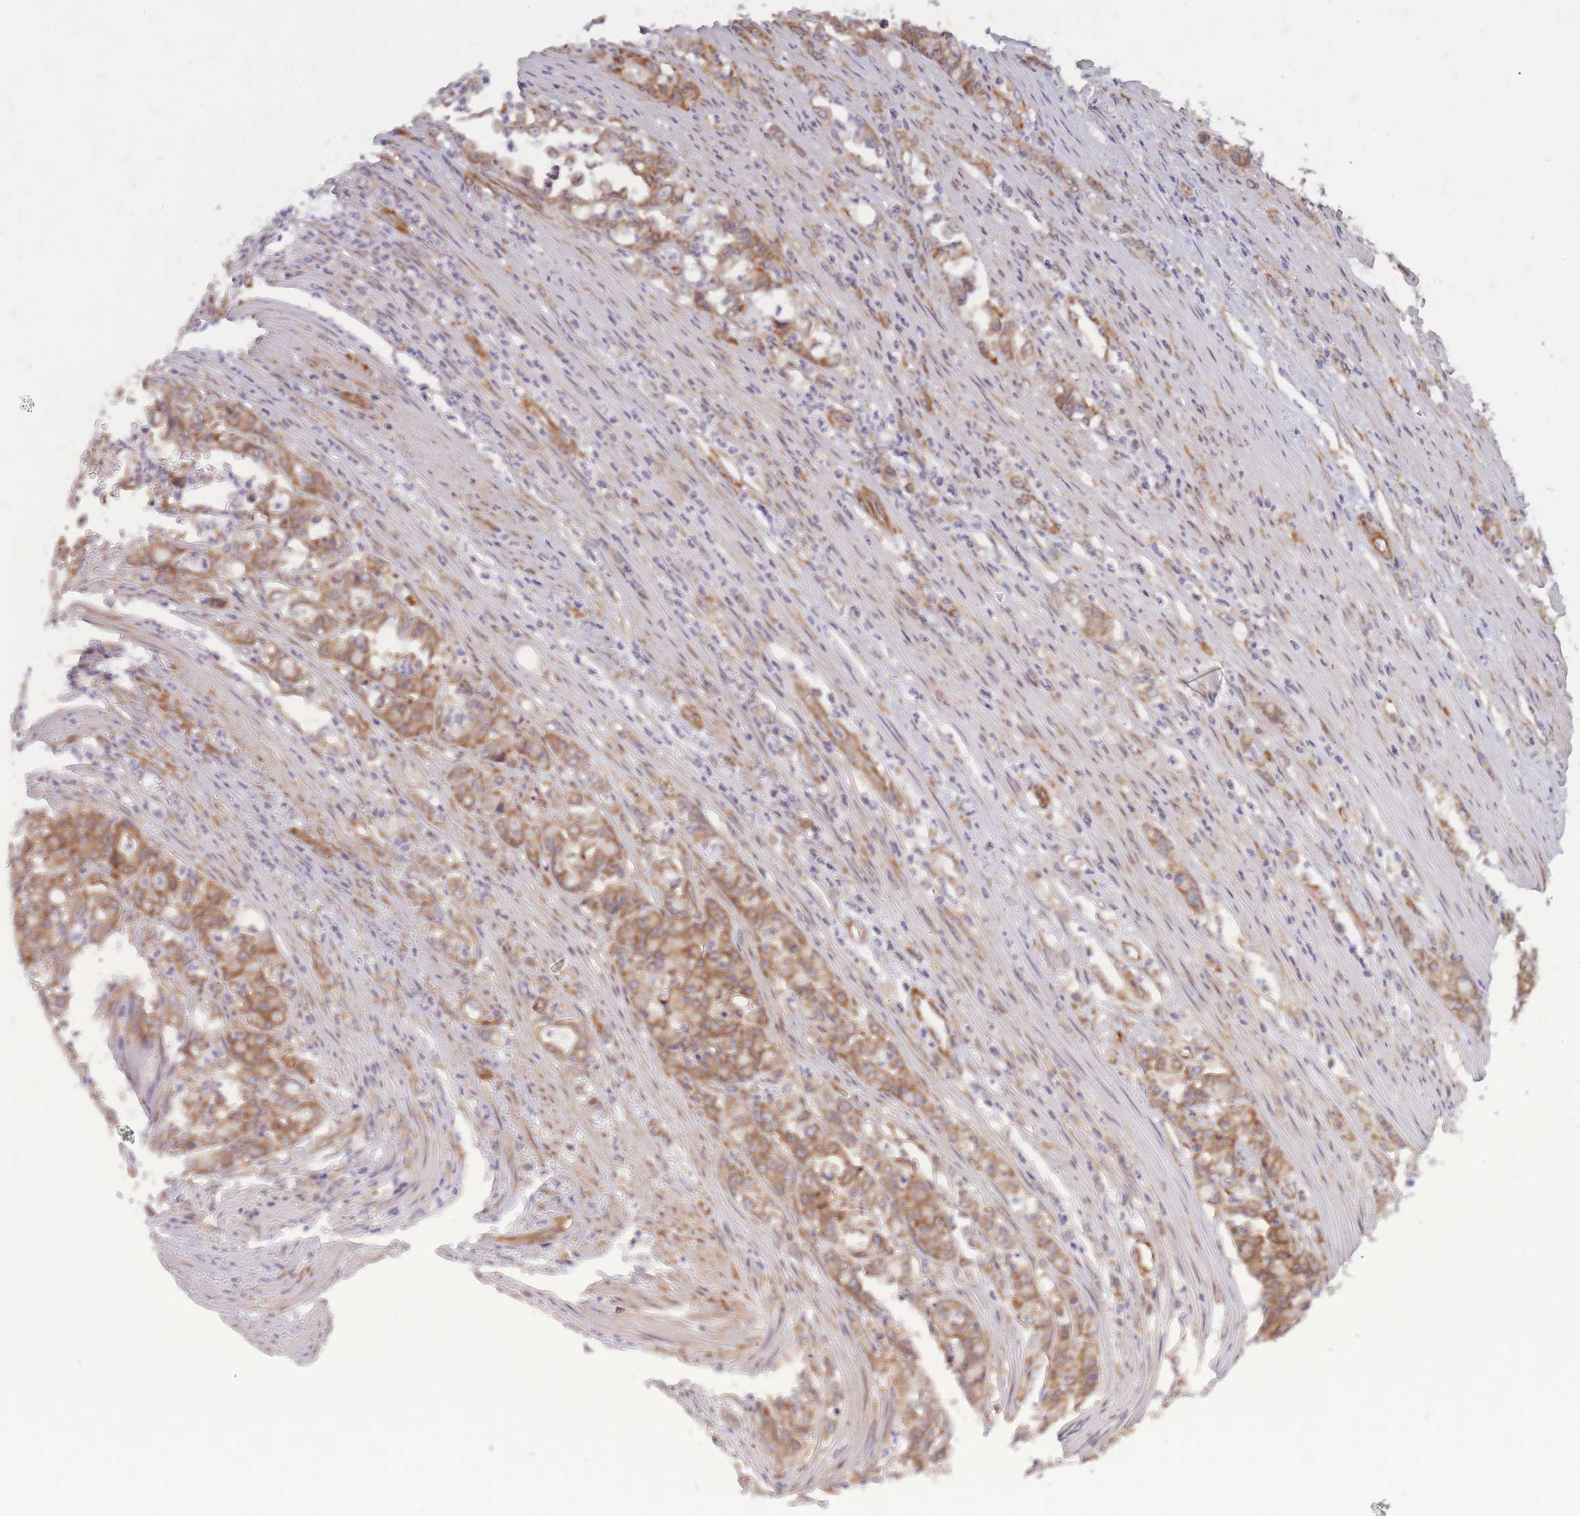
{"staining": {"intensity": "moderate", "quantity": ">75%", "location": "cytoplasmic/membranous"}, "tissue": "stomach cancer", "cell_type": "Tumor cells", "image_type": "cancer", "snomed": [{"axis": "morphology", "description": "Normal tissue, NOS"}, {"axis": "morphology", "description": "Adenocarcinoma, NOS"}, {"axis": "topography", "description": "Stomach"}], "caption": "Immunohistochemical staining of adenocarcinoma (stomach) displays medium levels of moderate cytoplasmic/membranous protein positivity in about >75% of tumor cells.", "gene": "CCDC124", "patient": {"sex": "female", "age": 79}}